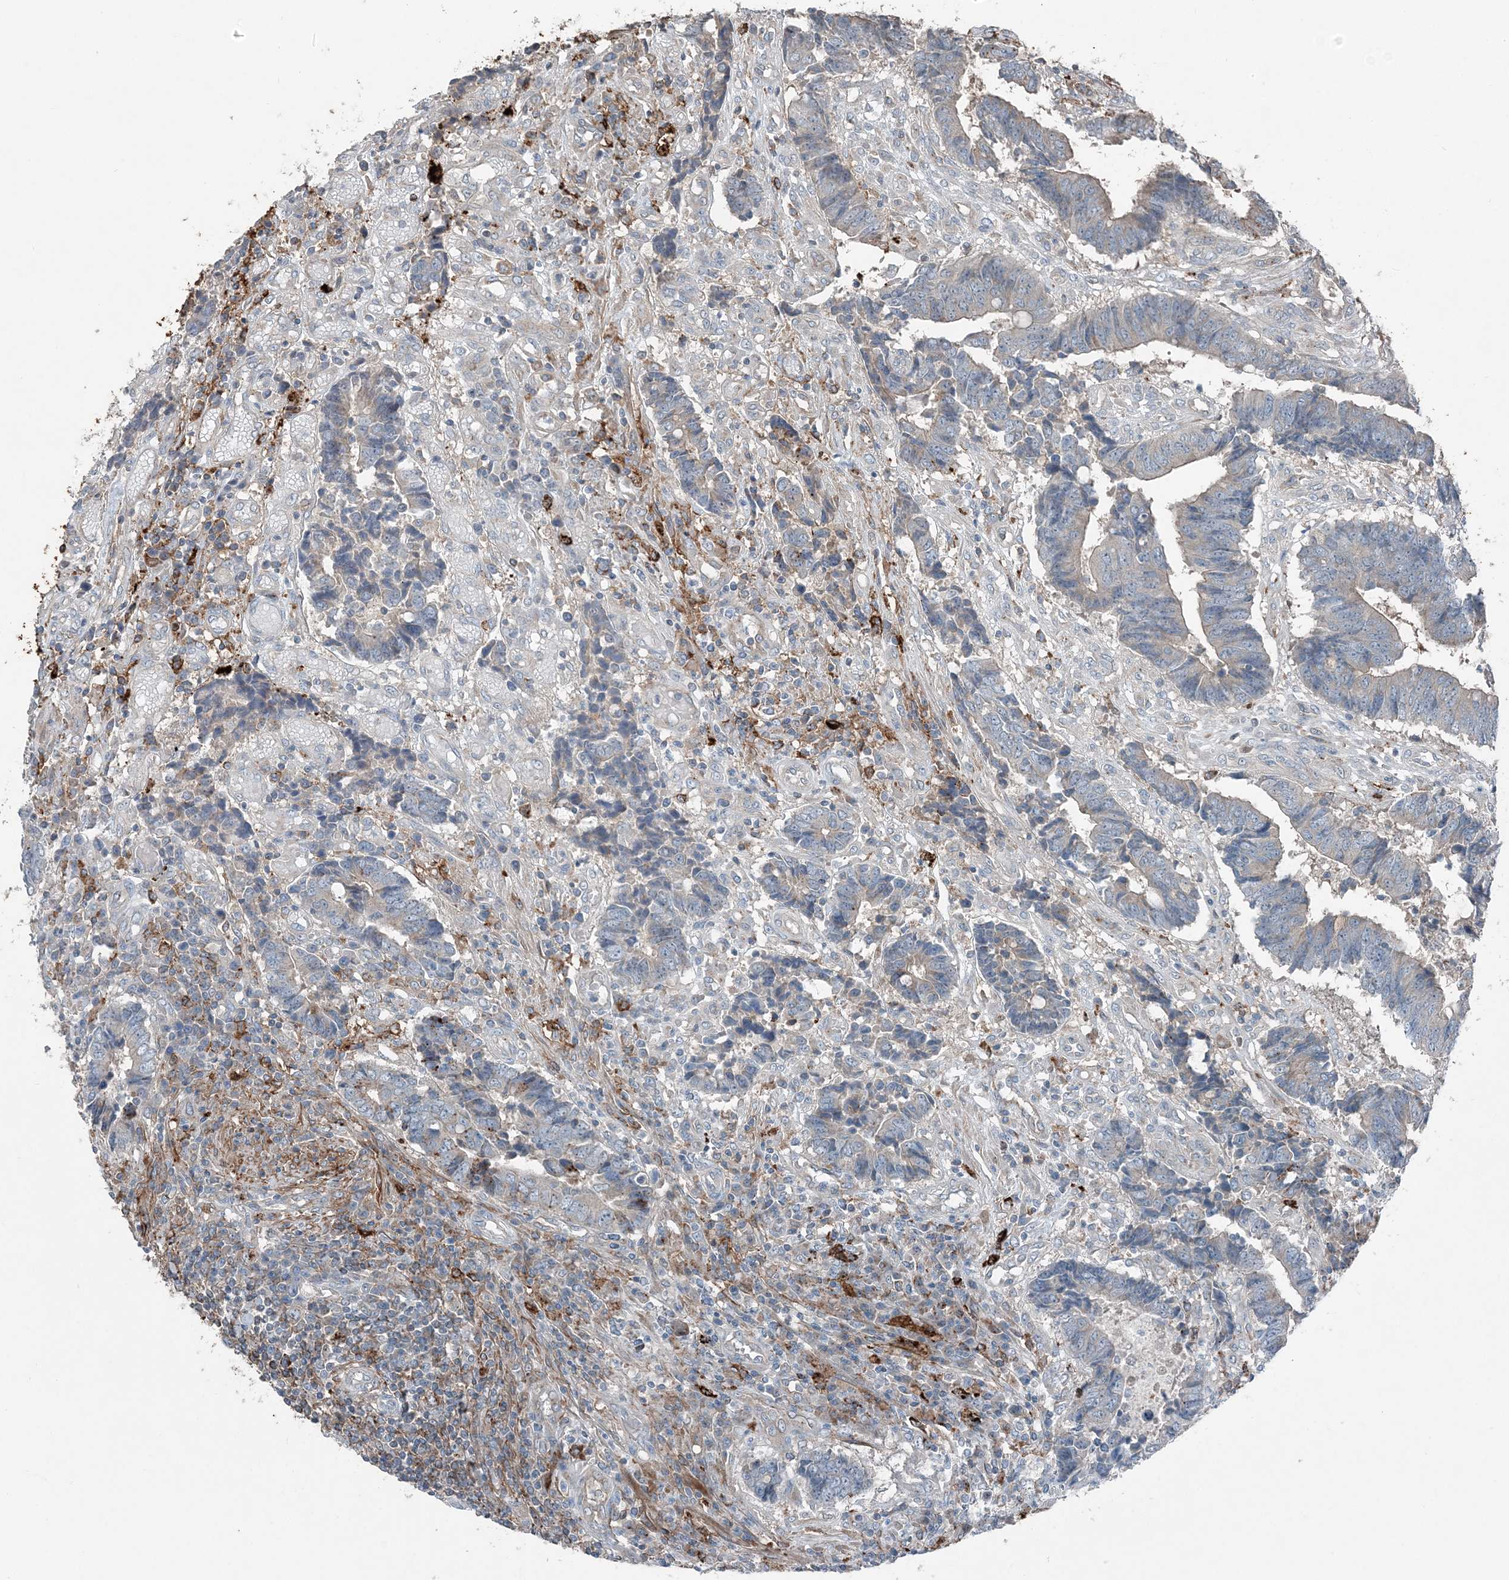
{"staining": {"intensity": "weak", "quantity": "<25%", "location": "cytoplasmic/membranous"}, "tissue": "colorectal cancer", "cell_type": "Tumor cells", "image_type": "cancer", "snomed": [{"axis": "morphology", "description": "Adenocarcinoma, NOS"}, {"axis": "topography", "description": "Rectum"}], "caption": "Protein analysis of colorectal adenocarcinoma demonstrates no significant staining in tumor cells.", "gene": "KY", "patient": {"sex": "male", "age": 84}}